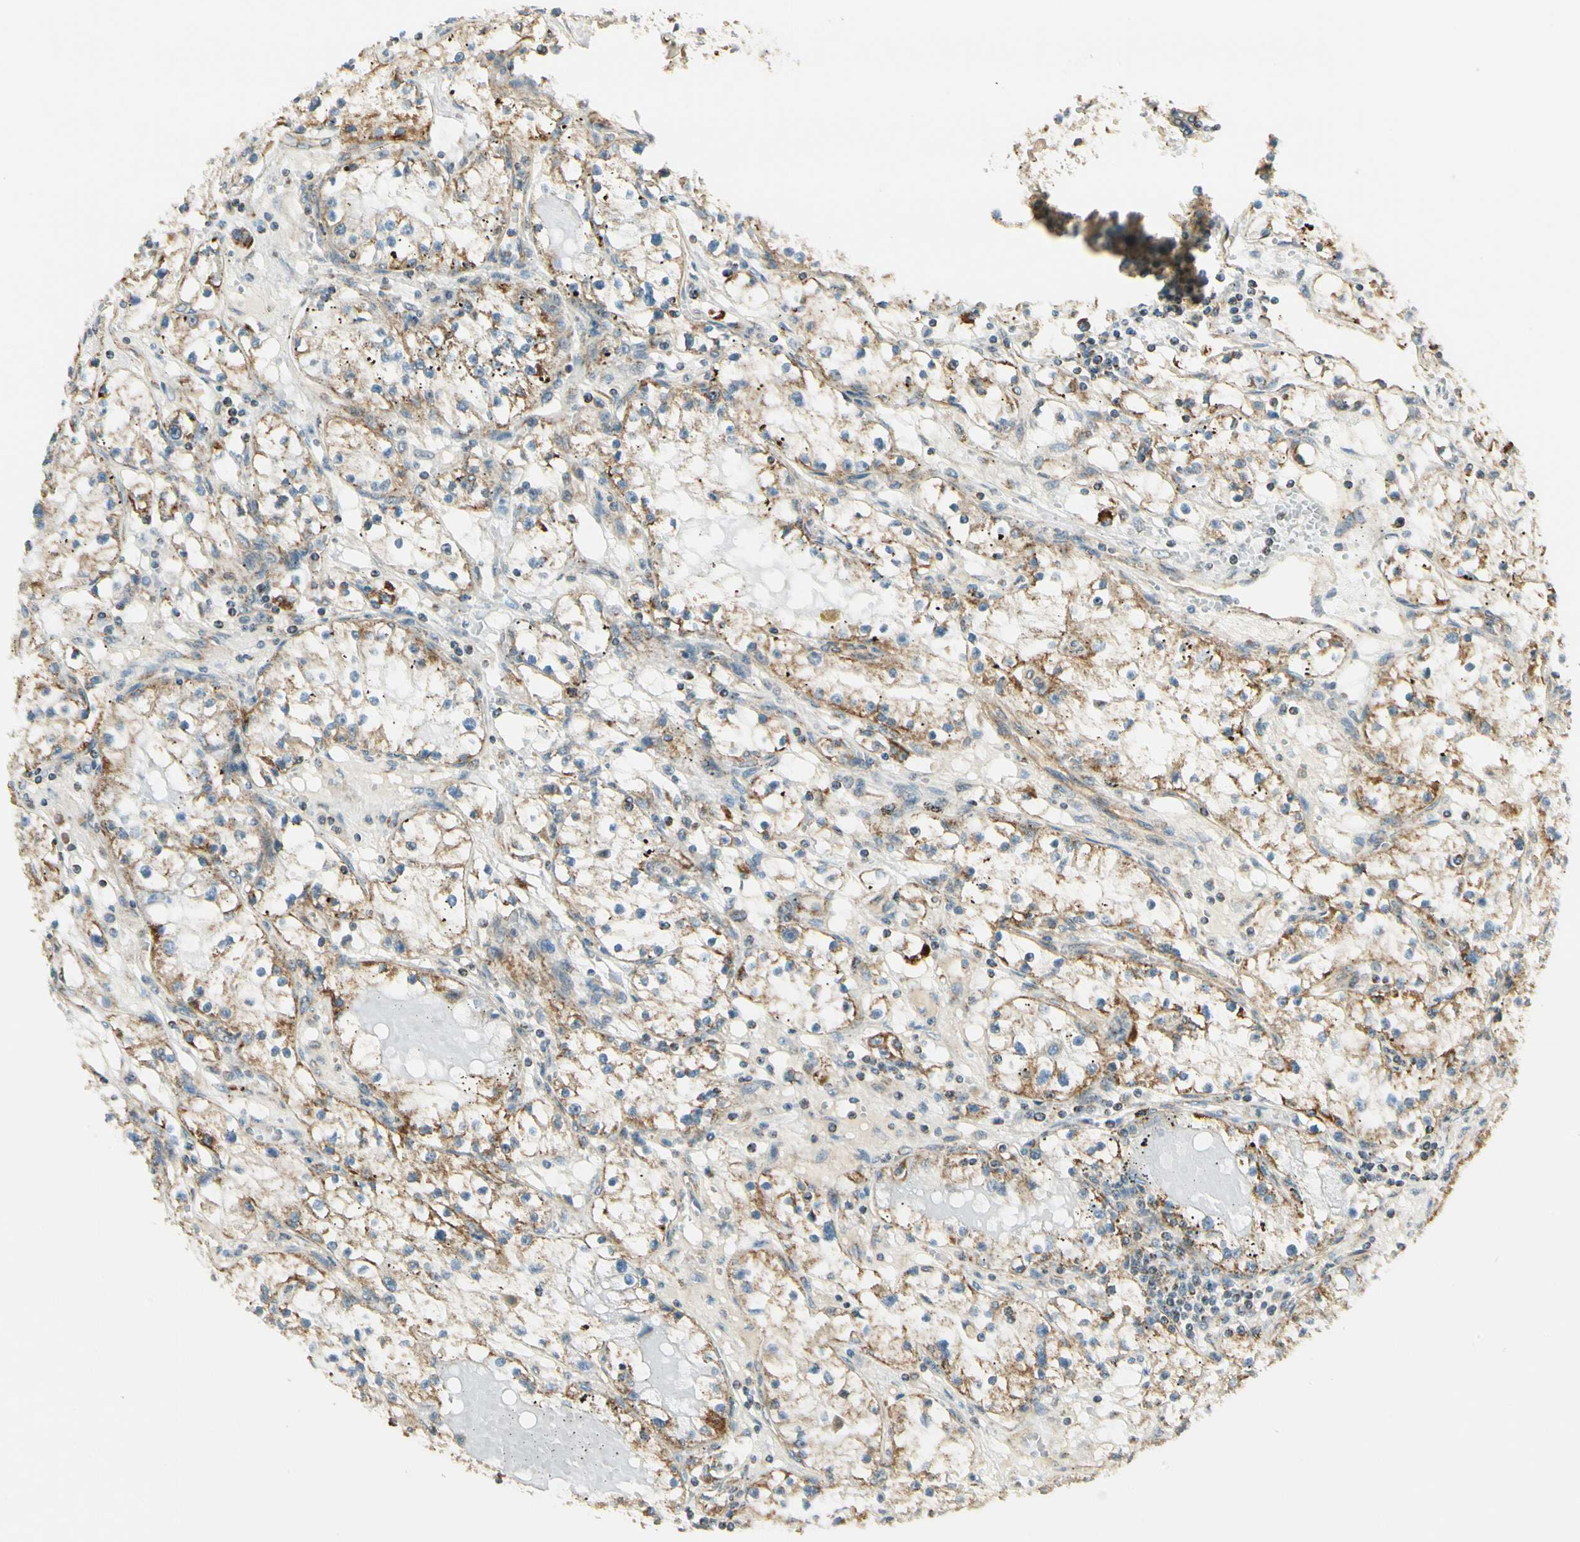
{"staining": {"intensity": "moderate", "quantity": "25%-75%", "location": "cytoplasmic/membranous"}, "tissue": "renal cancer", "cell_type": "Tumor cells", "image_type": "cancer", "snomed": [{"axis": "morphology", "description": "Adenocarcinoma, NOS"}, {"axis": "topography", "description": "Kidney"}], "caption": "Tumor cells show medium levels of moderate cytoplasmic/membranous staining in approximately 25%-75% of cells in renal cancer.", "gene": "EPHB3", "patient": {"sex": "male", "age": 56}}